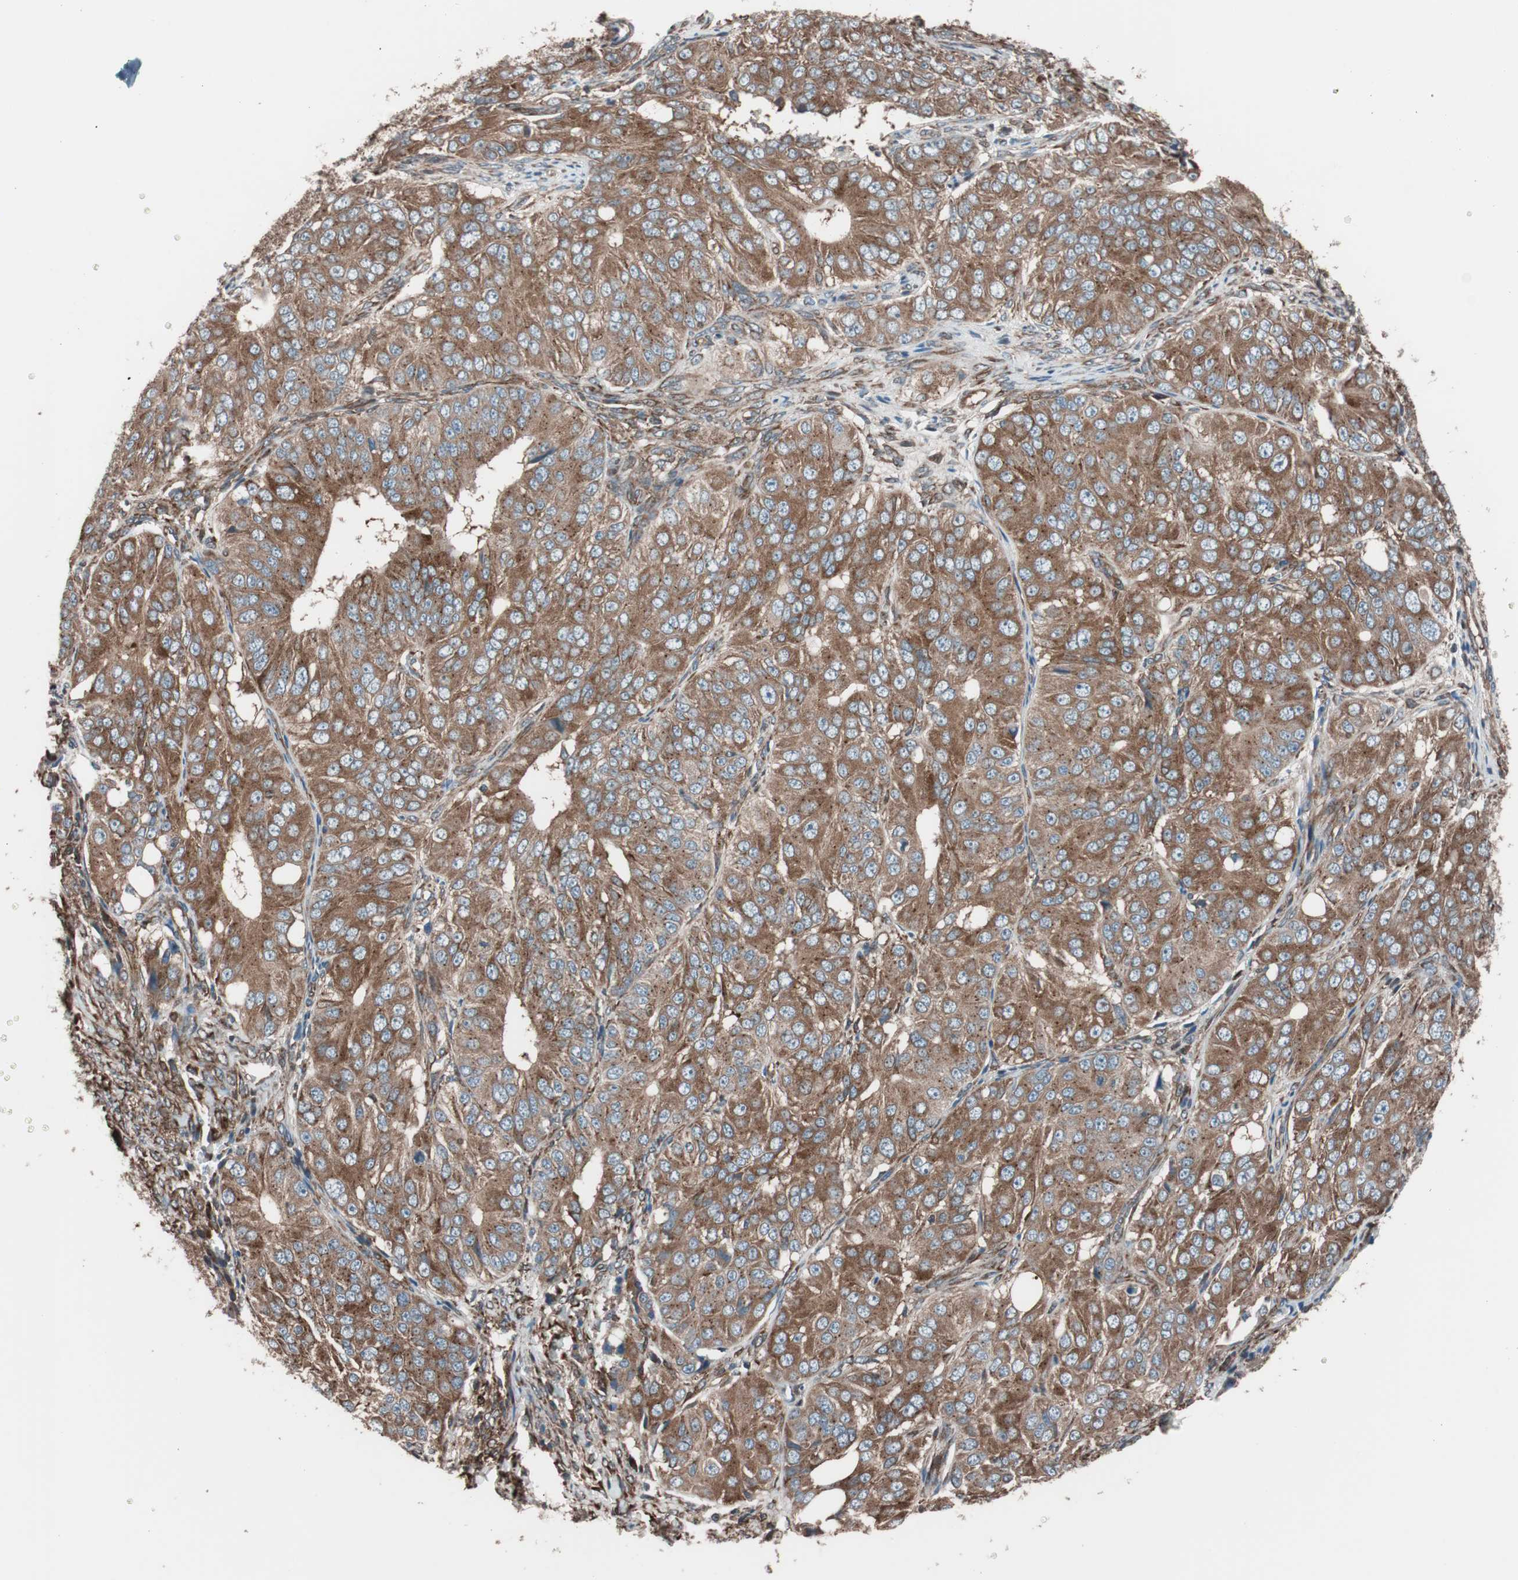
{"staining": {"intensity": "moderate", "quantity": ">75%", "location": "cytoplasmic/membranous"}, "tissue": "ovarian cancer", "cell_type": "Tumor cells", "image_type": "cancer", "snomed": [{"axis": "morphology", "description": "Carcinoma, endometroid"}, {"axis": "topography", "description": "Ovary"}], "caption": "A micrograph showing moderate cytoplasmic/membranous staining in approximately >75% of tumor cells in ovarian cancer, as visualized by brown immunohistochemical staining.", "gene": "SEC31A", "patient": {"sex": "female", "age": 51}}